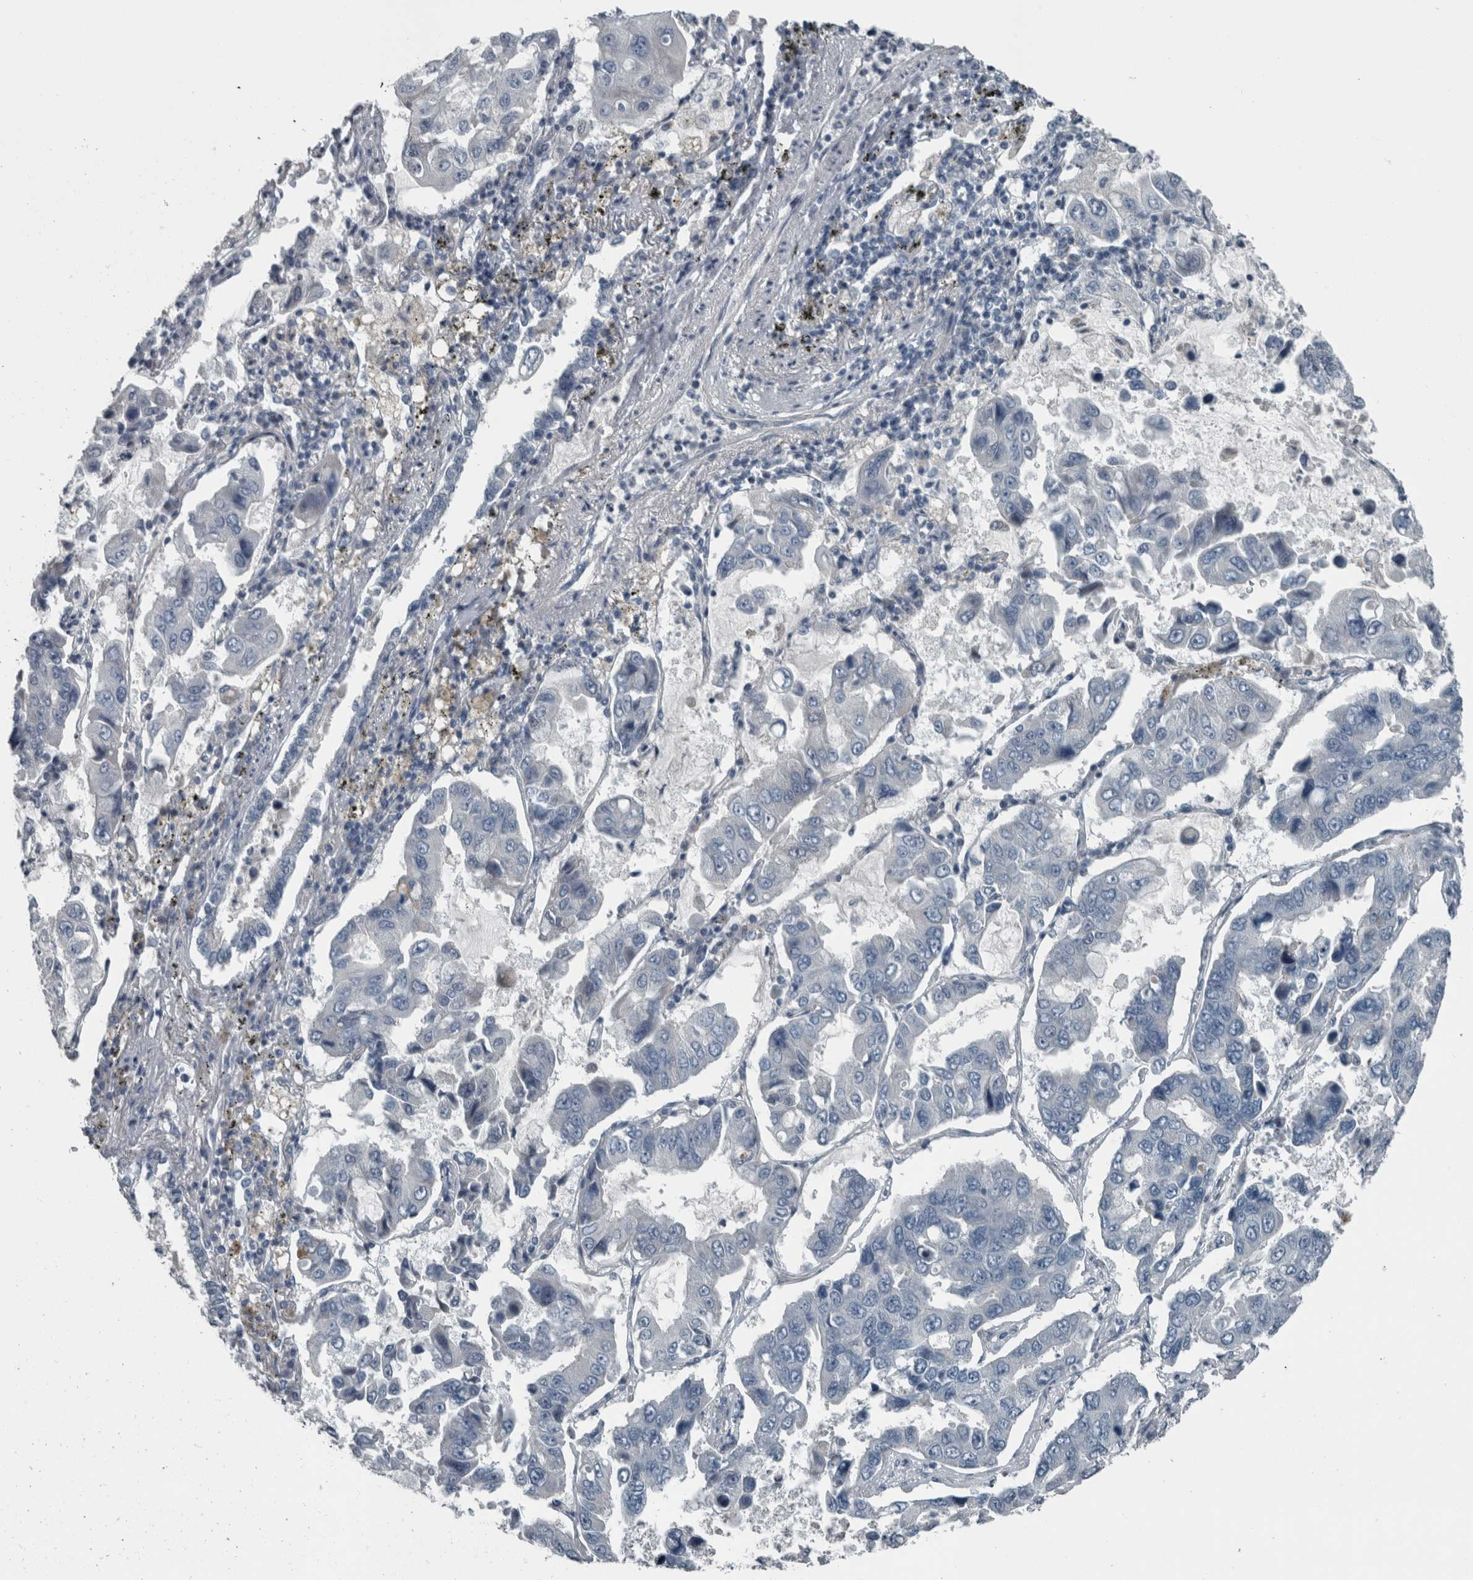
{"staining": {"intensity": "negative", "quantity": "none", "location": "none"}, "tissue": "lung cancer", "cell_type": "Tumor cells", "image_type": "cancer", "snomed": [{"axis": "morphology", "description": "Adenocarcinoma, NOS"}, {"axis": "topography", "description": "Lung"}], "caption": "IHC image of human adenocarcinoma (lung) stained for a protein (brown), which displays no expression in tumor cells.", "gene": "KRT20", "patient": {"sex": "male", "age": 64}}